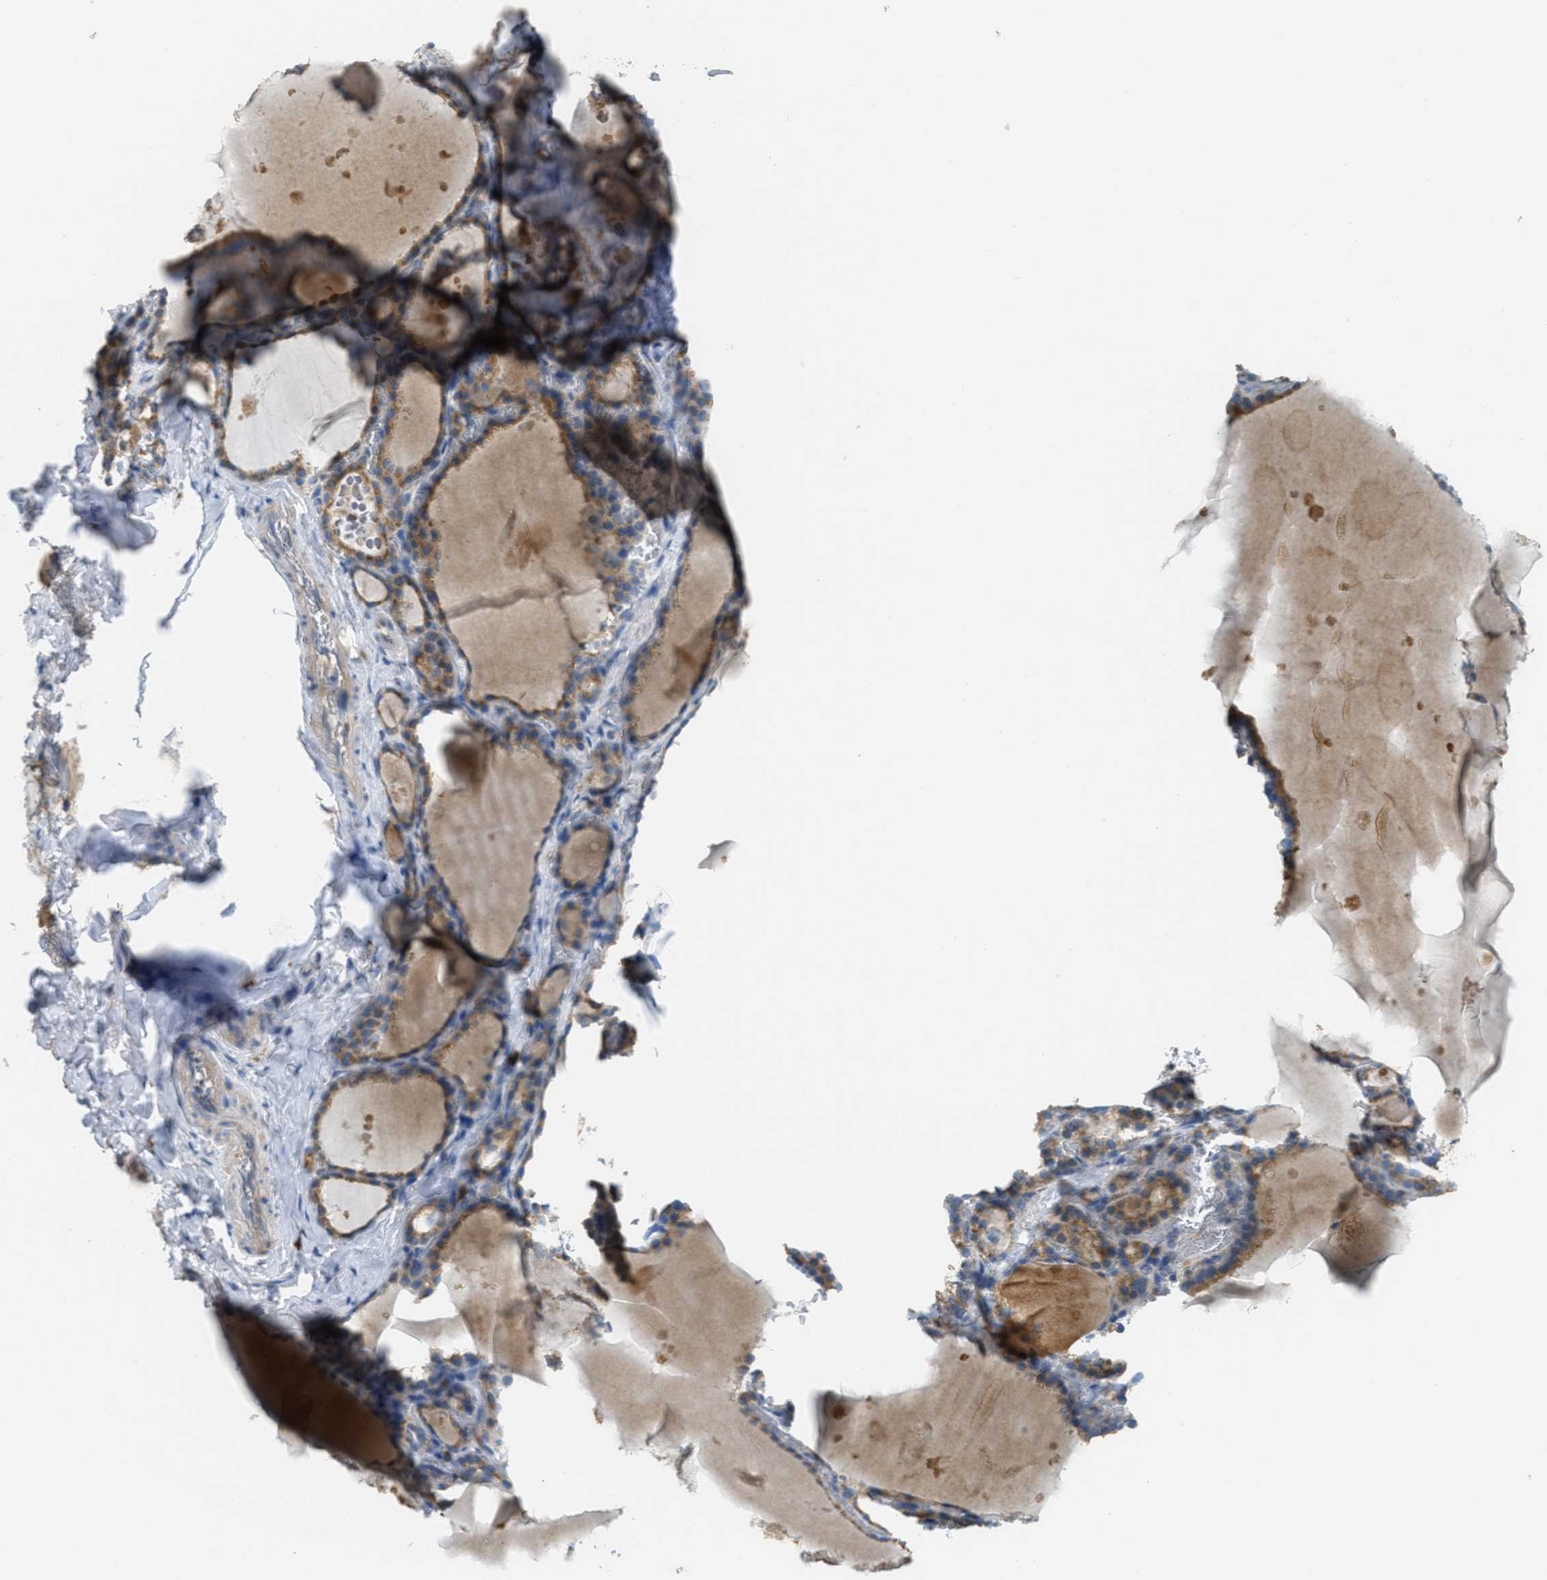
{"staining": {"intensity": "moderate", "quantity": ">75%", "location": "cytoplasmic/membranous"}, "tissue": "thyroid gland", "cell_type": "Glandular cells", "image_type": "normal", "snomed": [{"axis": "morphology", "description": "Normal tissue, NOS"}, {"axis": "topography", "description": "Thyroid gland"}], "caption": "DAB (3,3'-diaminobenzidine) immunohistochemical staining of normal human thyroid gland demonstrates moderate cytoplasmic/membranous protein positivity in approximately >75% of glandular cells.", "gene": "SSR1", "patient": {"sex": "male", "age": 56}}